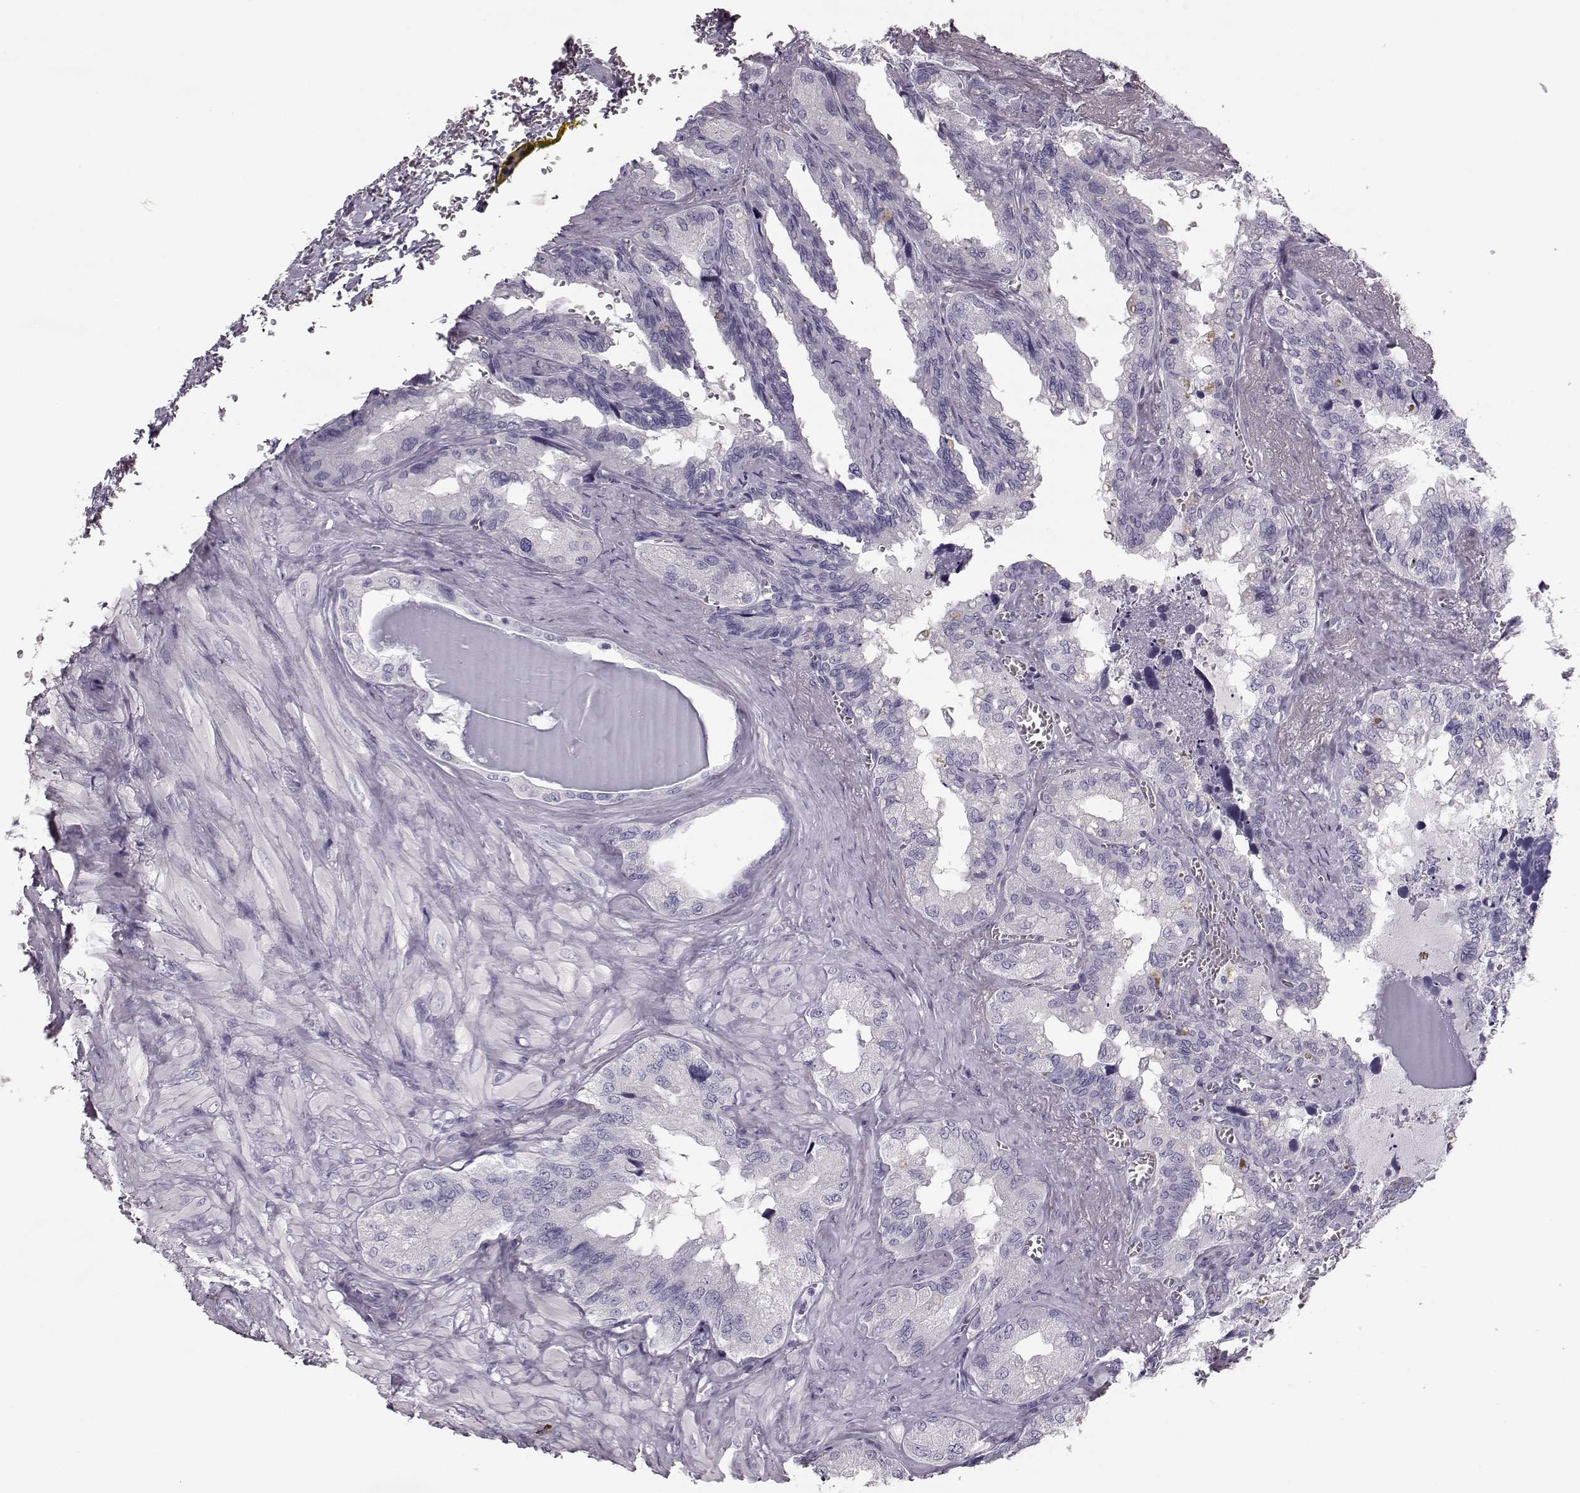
{"staining": {"intensity": "negative", "quantity": "none", "location": "none"}, "tissue": "seminal vesicle", "cell_type": "Glandular cells", "image_type": "normal", "snomed": [{"axis": "morphology", "description": "Normal tissue, NOS"}, {"axis": "topography", "description": "Seminal veicle"}], "caption": "Immunohistochemistry (IHC) histopathology image of unremarkable seminal vesicle stained for a protein (brown), which exhibits no staining in glandular cells. (IHC, brightfield microscopy, high magnification).", "gene": "NPTXR", "patient": {"sex": "male", "age": 72}}